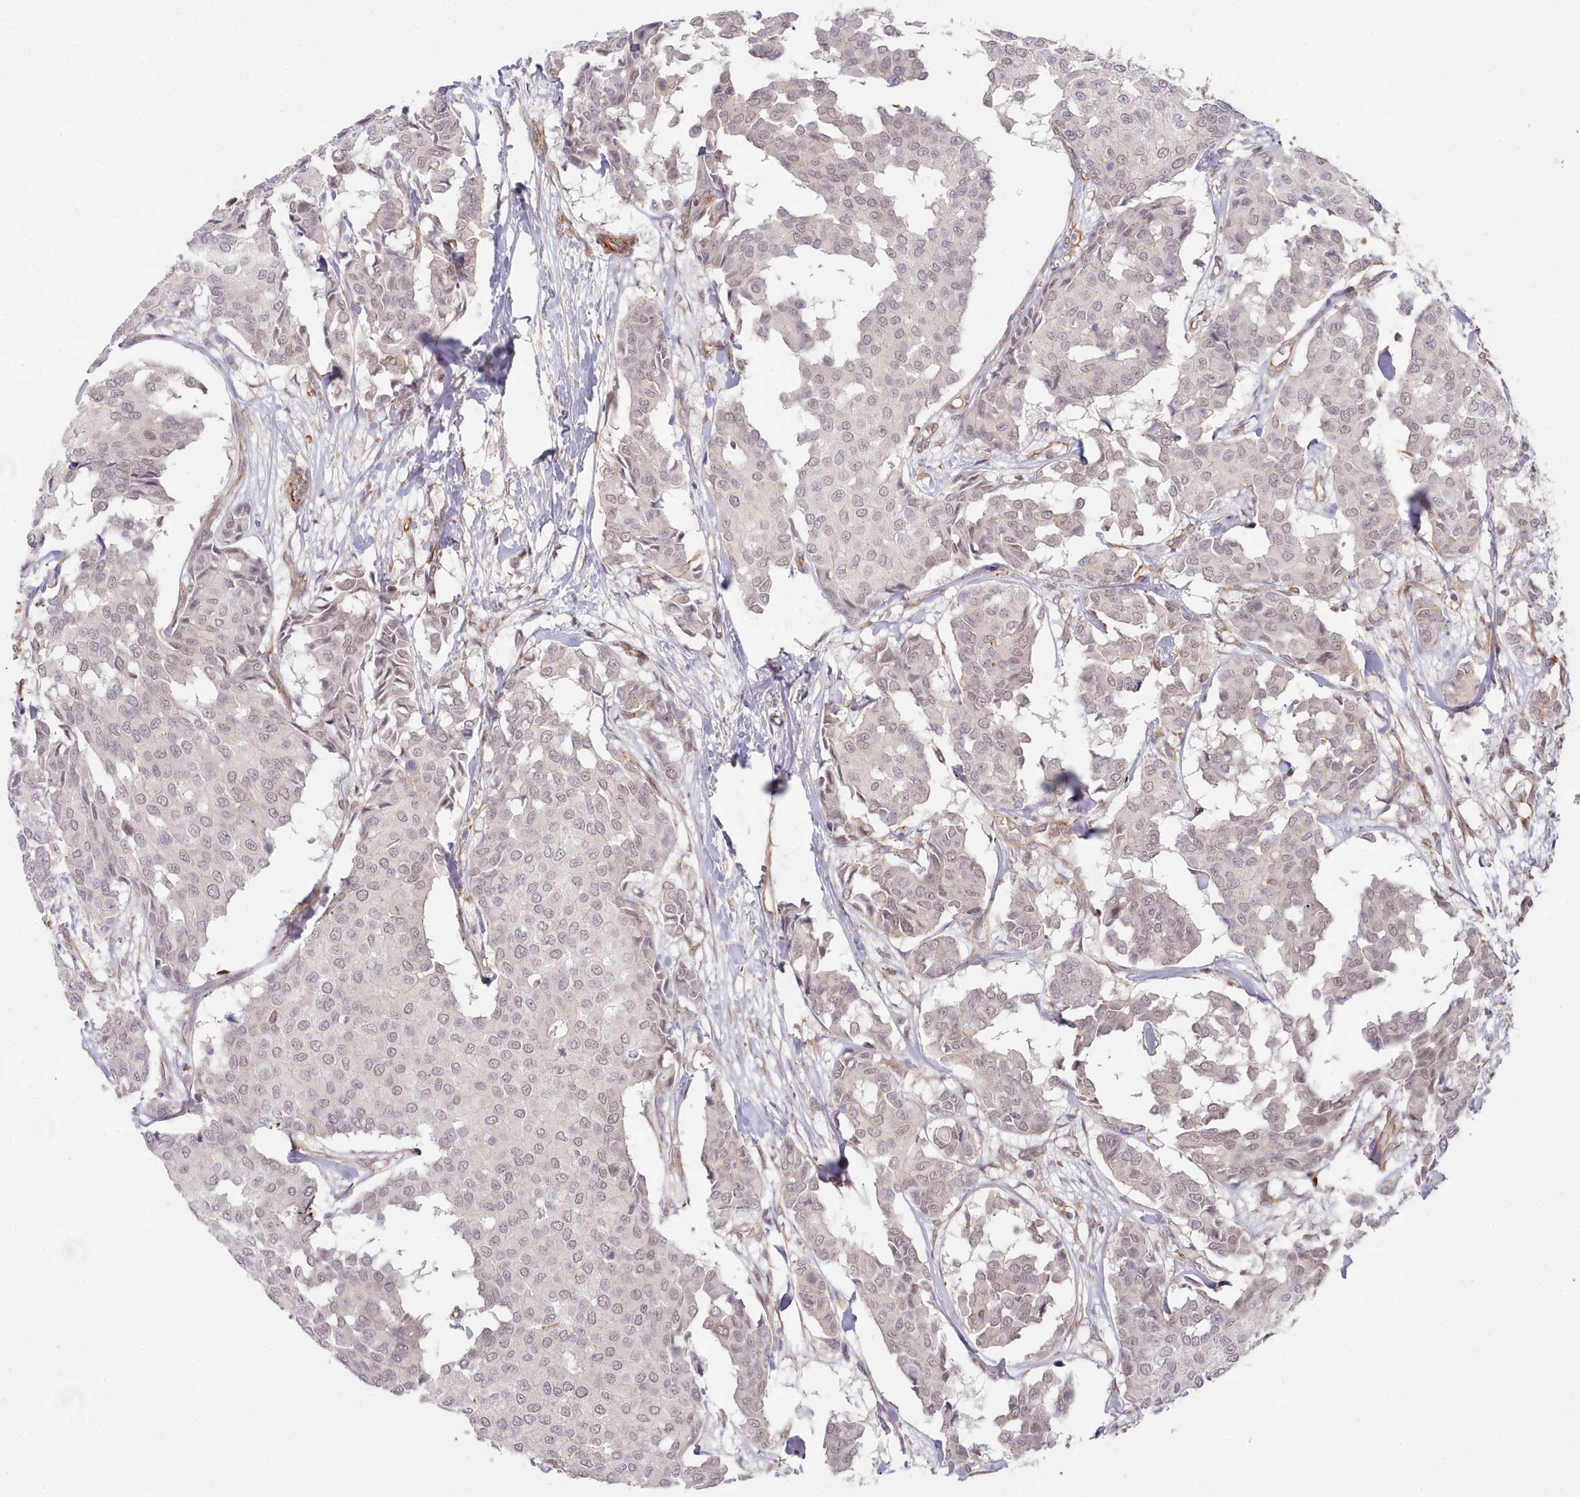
{"staining": {"intensity": "weak", "quantity": ">75%", "location": "nuclear"}, "tissue": "breast cancer", "cell_type": "Tumor cells", "image_type": "cancer", "snomed": [{"axis": "morphology", "description": "Duct carcinoma"}, {"axis": "topography", "description": "Breast"}], "caption": "DAB (3,3'-diaminobenzidine) immunohistochemical staining of breast cancer exhibits weak nuclear protein staining in approximately >75% of tumor cells.", "gene": "ZC3H13", "patient": {"sex": "female", "age": 75}}